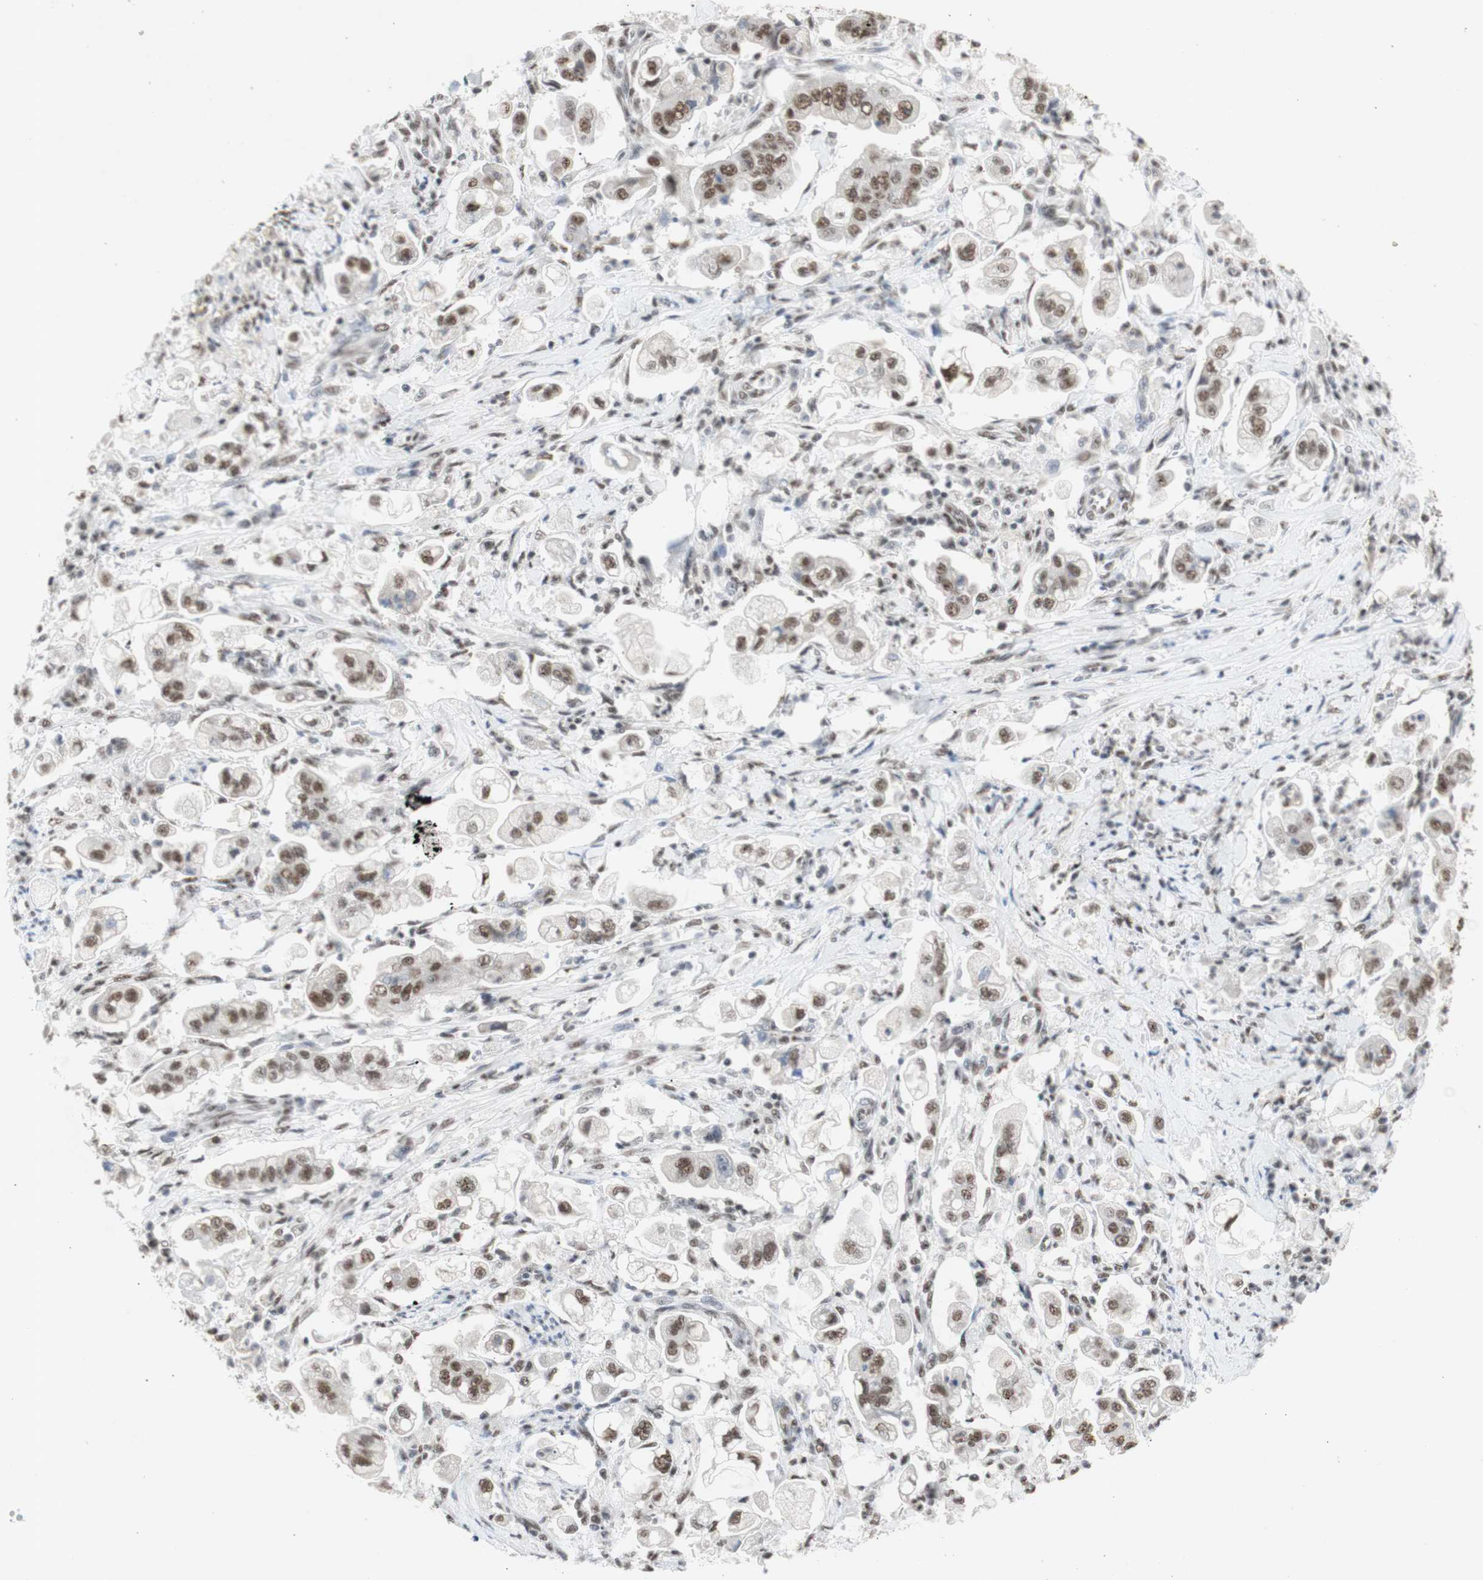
{"staining": {"intensity": "moderate", "quantity": ">75%", "location": "nuclear"}, "tissue": "stomach cancer", "cell_type": "Tumor cells", "image_type": "cancer", "snomed": [{"axis": "morphology", "description": "Adenocarcinoma, NOS"}, {"axis": "topography", "description": "Stomach"}], "caption": "Immunohistochemical staining of human adenocarcinoma (stomach) shows medium levels of moderate nuclear expression in about >75% of tumor cells.", "gene": "SNRPB", "patient": {"sex": "male", "age": 62}}